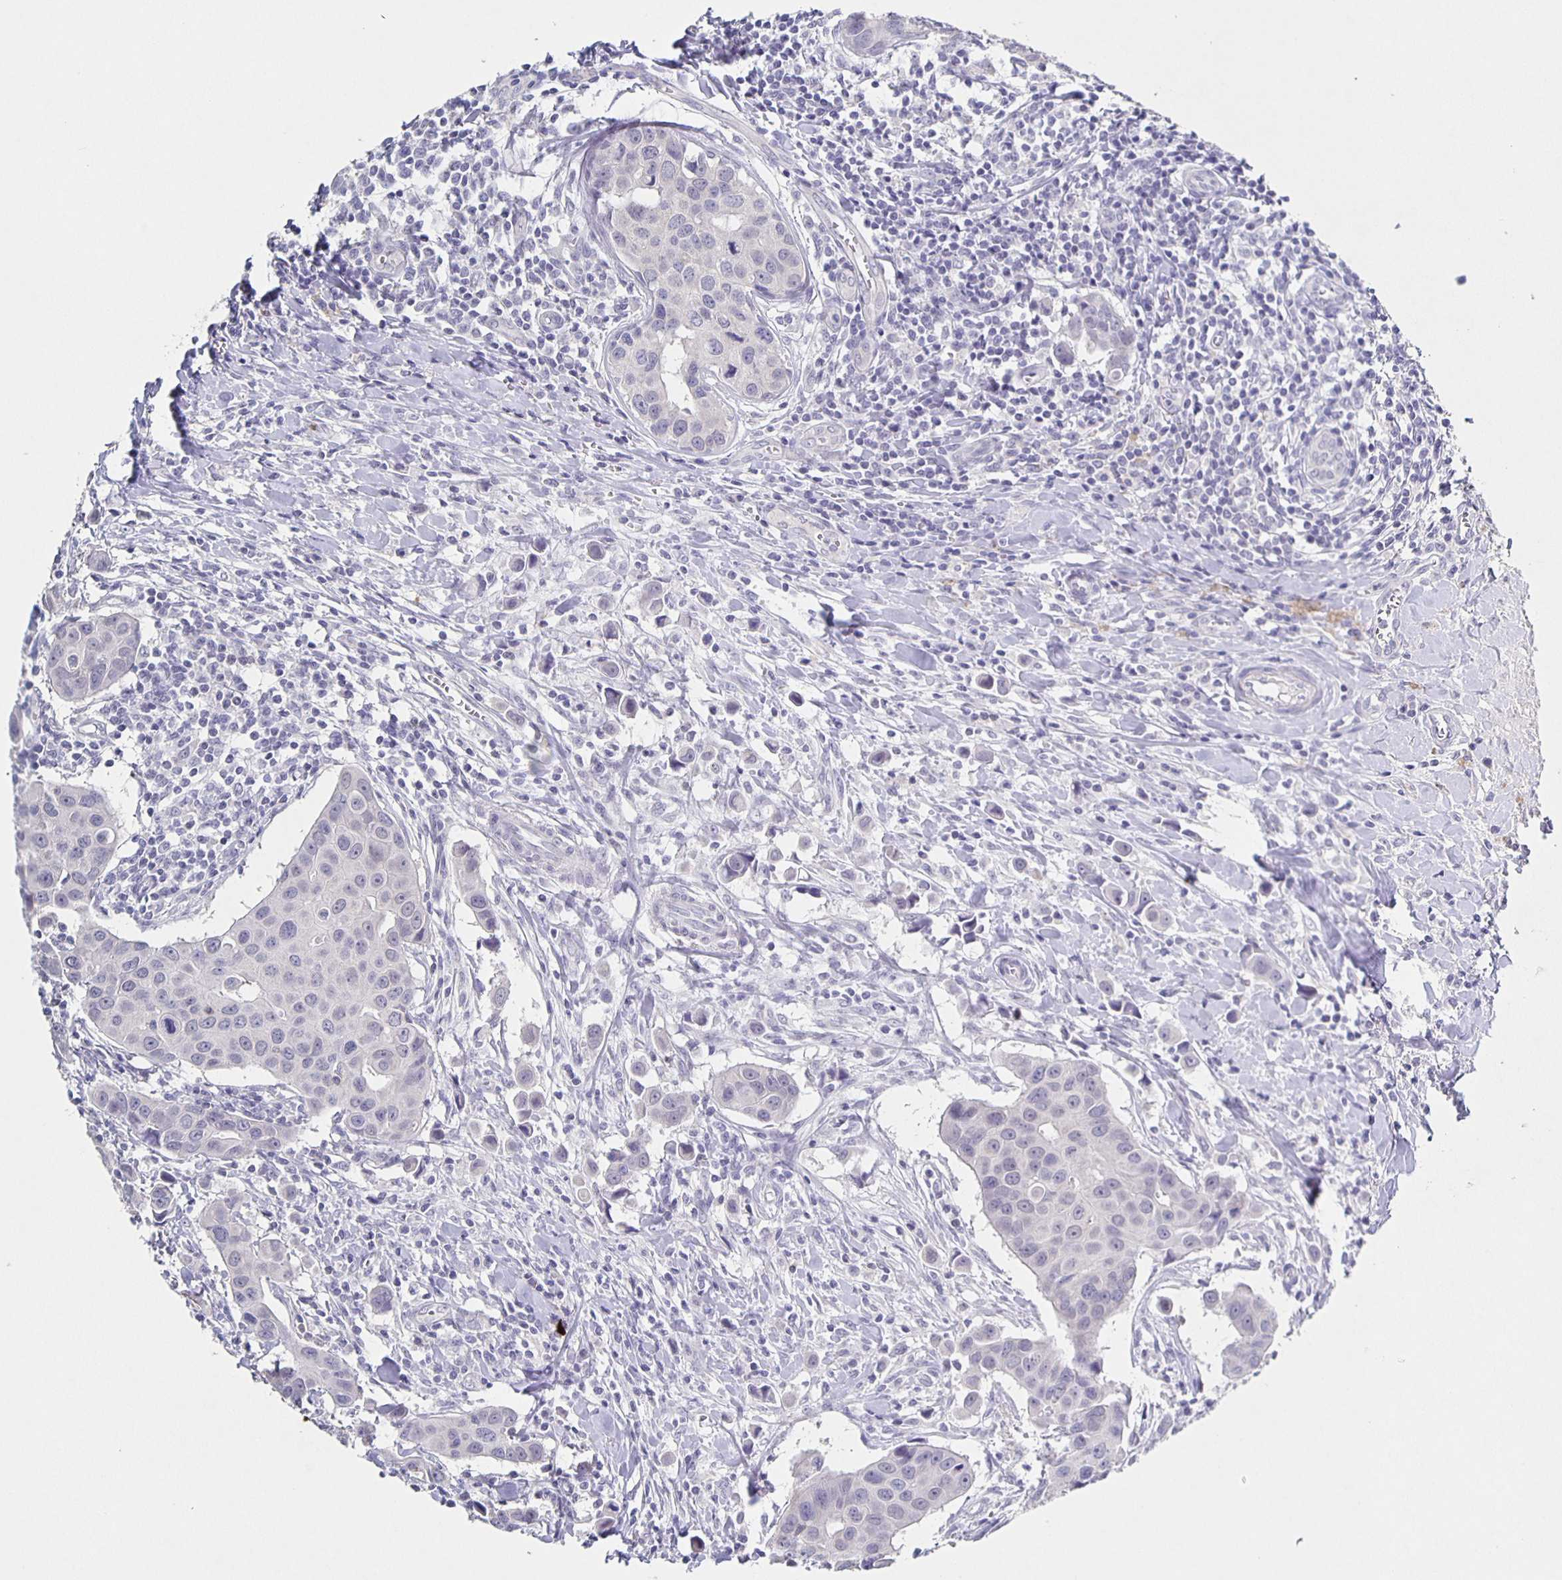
{"staining": {"intensity": "negative", "quantity": "none", "location": "none"}, "tissue": "breast cancer", "cell_type": "Tumor cells", "image_type": "cancer", "snomed": [{"axis": "morphology", "description": "Duct carcinoma"}, {"axis": "topography", "description": "Breast"}], "caption": "Immunohistochemical staining of human breast cancer demonstrates no significant staining in tumor cells. (DAB (3,3'-diaminobenzidine) IHC, high magnification).", "gene": "CARNS1", "patient": {"sex": "female", "age": 24}}